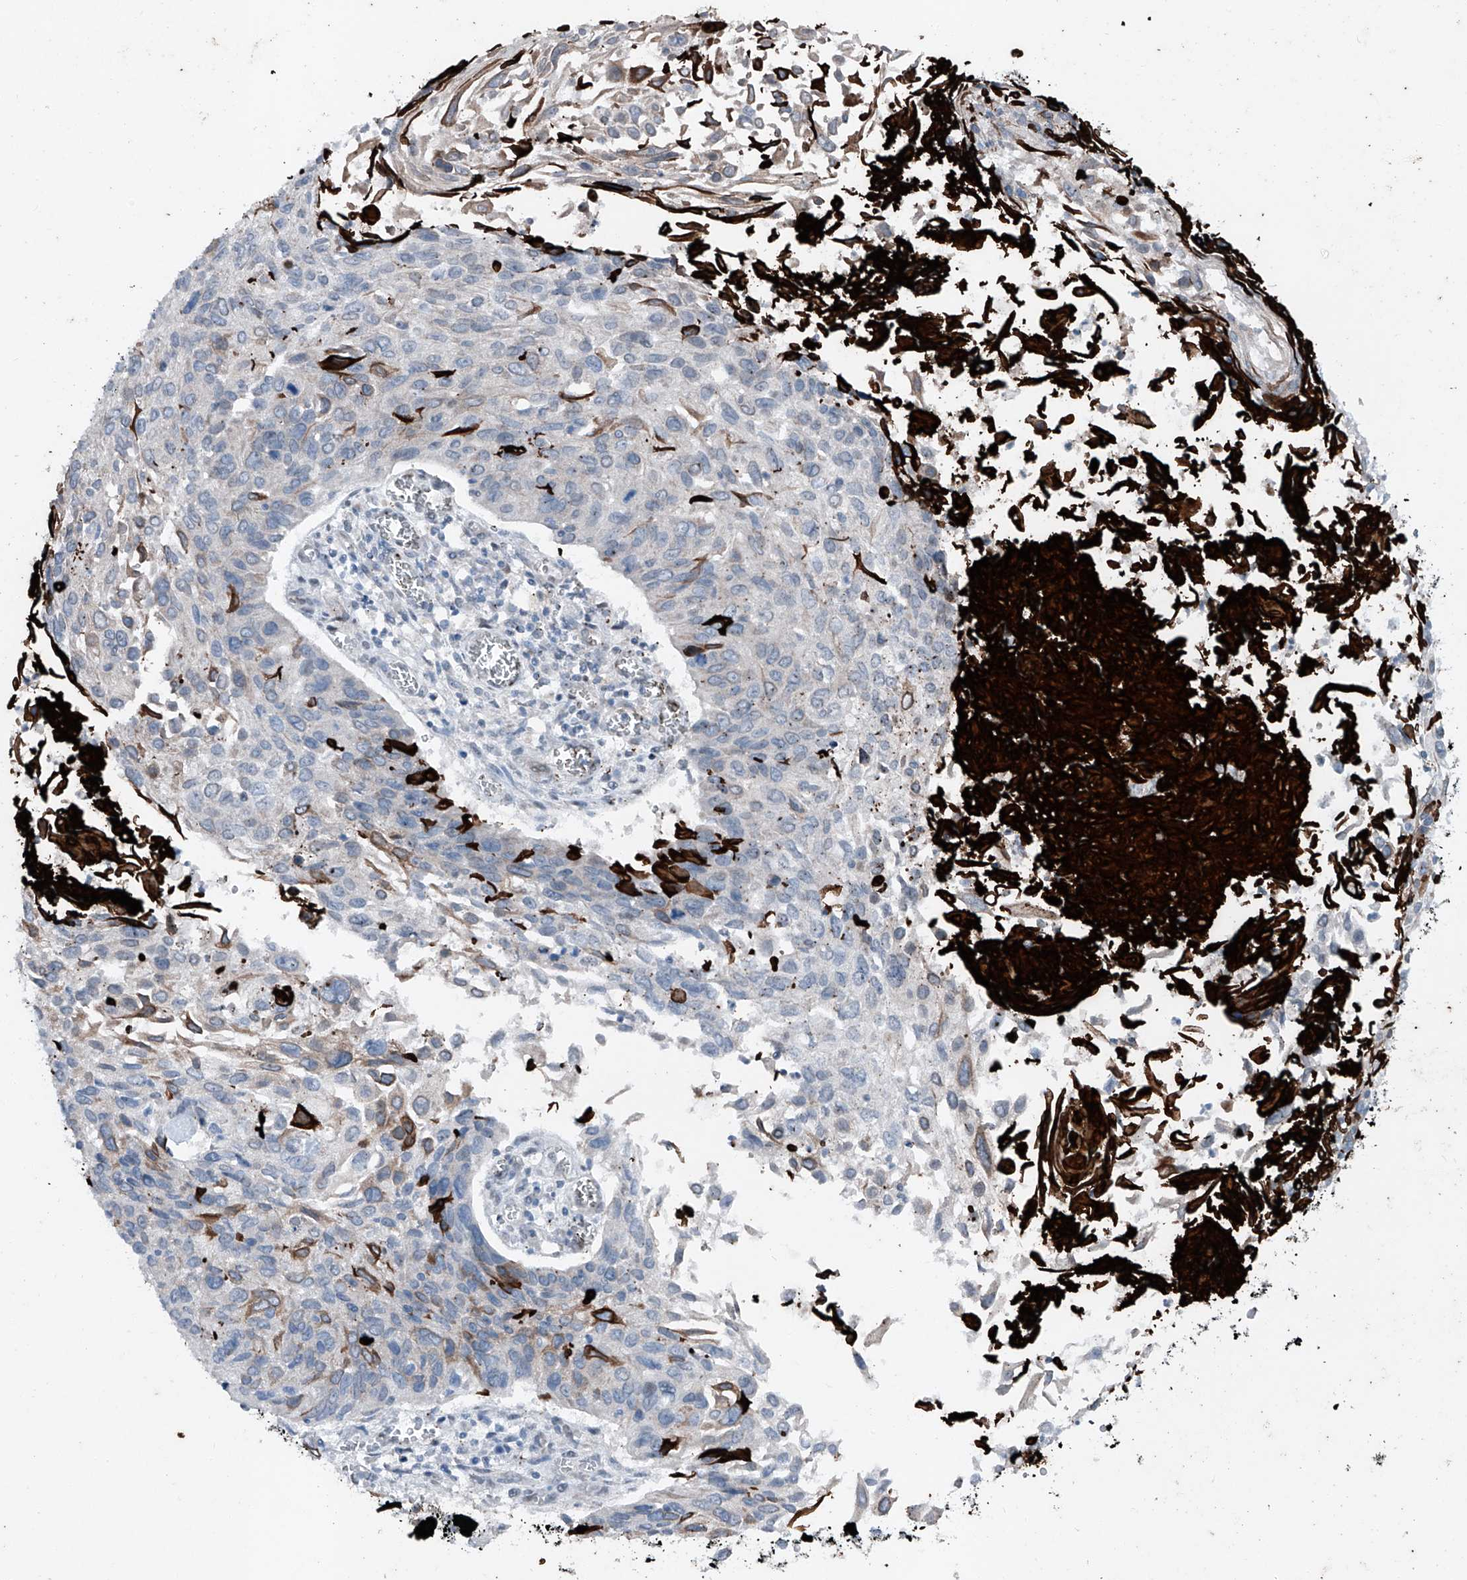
{"staining": {"intensity": "moderate", "quantity": "<25%", "location": "cytoplasmic/membranous"}, "tissue": "cervical cancer", "cell_type": "Tumor cells", "image_type": "cancer", "snomed": [{"axis": "morphology", "description": "Squamous cell carcinoma, NOS"}, {"axis": "topography", "description": "Cervix"}], "caption": "Cervical squamous cell carcinoma stained with immunohistochemistry demonstrates moderate cytoplasmic/membranous positivity in about <25% of tumor cells. Using DAB (3,3'-diaminobenzidine) (brown) and hematoxylin (blue) stains, captured at high magnification using brightfield microscopy.", "gene": "DYRK1B", "patient": {"sex": "female", "age": 51}}